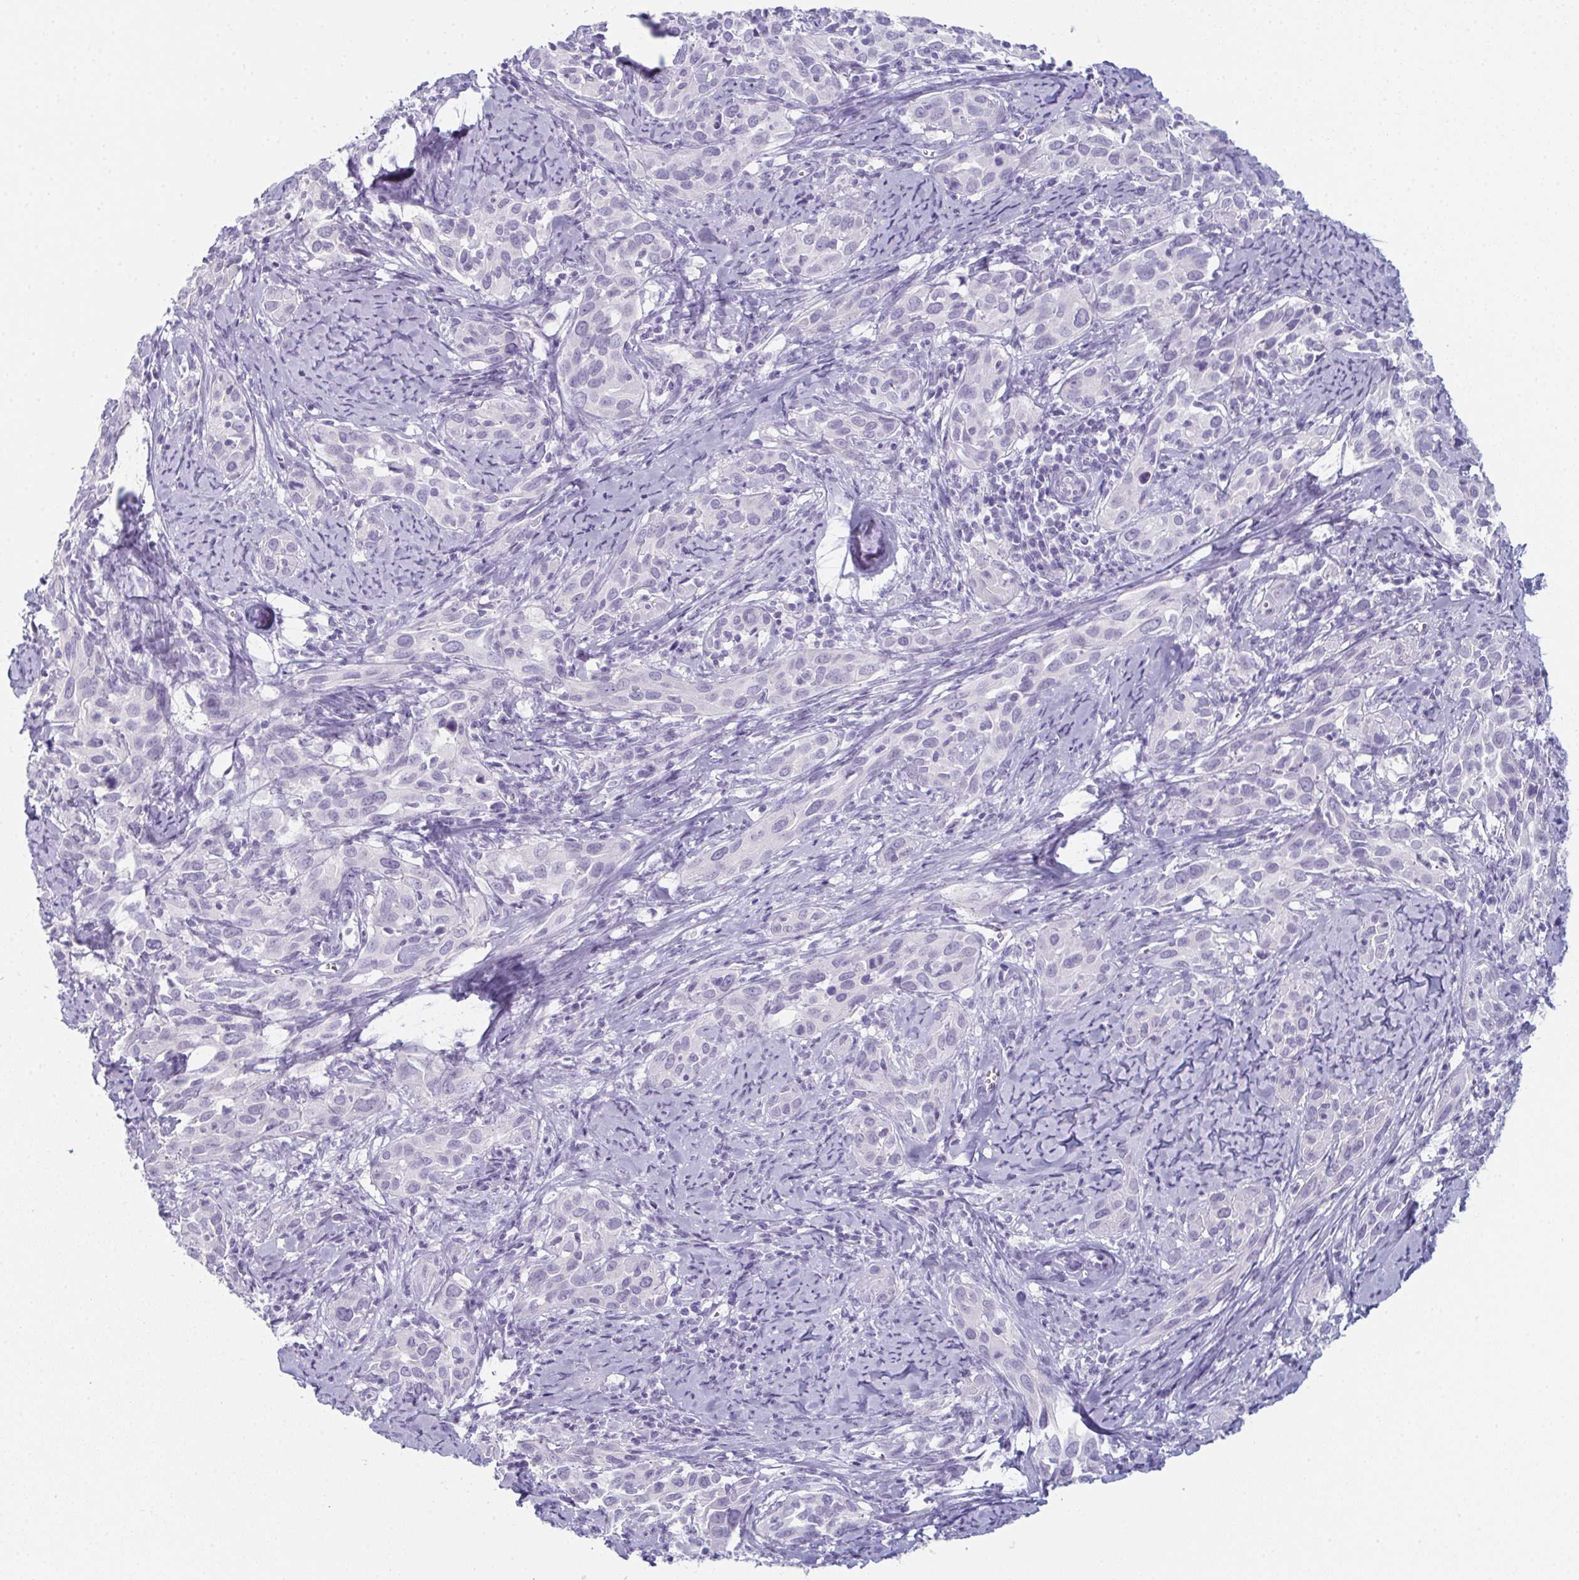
{"staining": {"intensity": "negative", "quantity": "none", "location": "none"}, "tissue": "cervical cancer", "cell_type": "Tumor cells", "image_type": "cancer", "snomed": [{"axis": "morphology", "description": "Squamous cell carcinoma, NOS"}, {"axis": "topography", "description": "Cervix"}], "caption": "Cervical cancer was stained to show a protein in brown. There is no significant expression in tumor cells. (Brightfield microscopy of DAB IHC at high magnification).", "gene": "ENKUR", "patient": {"sex": "female", "age": 51}}